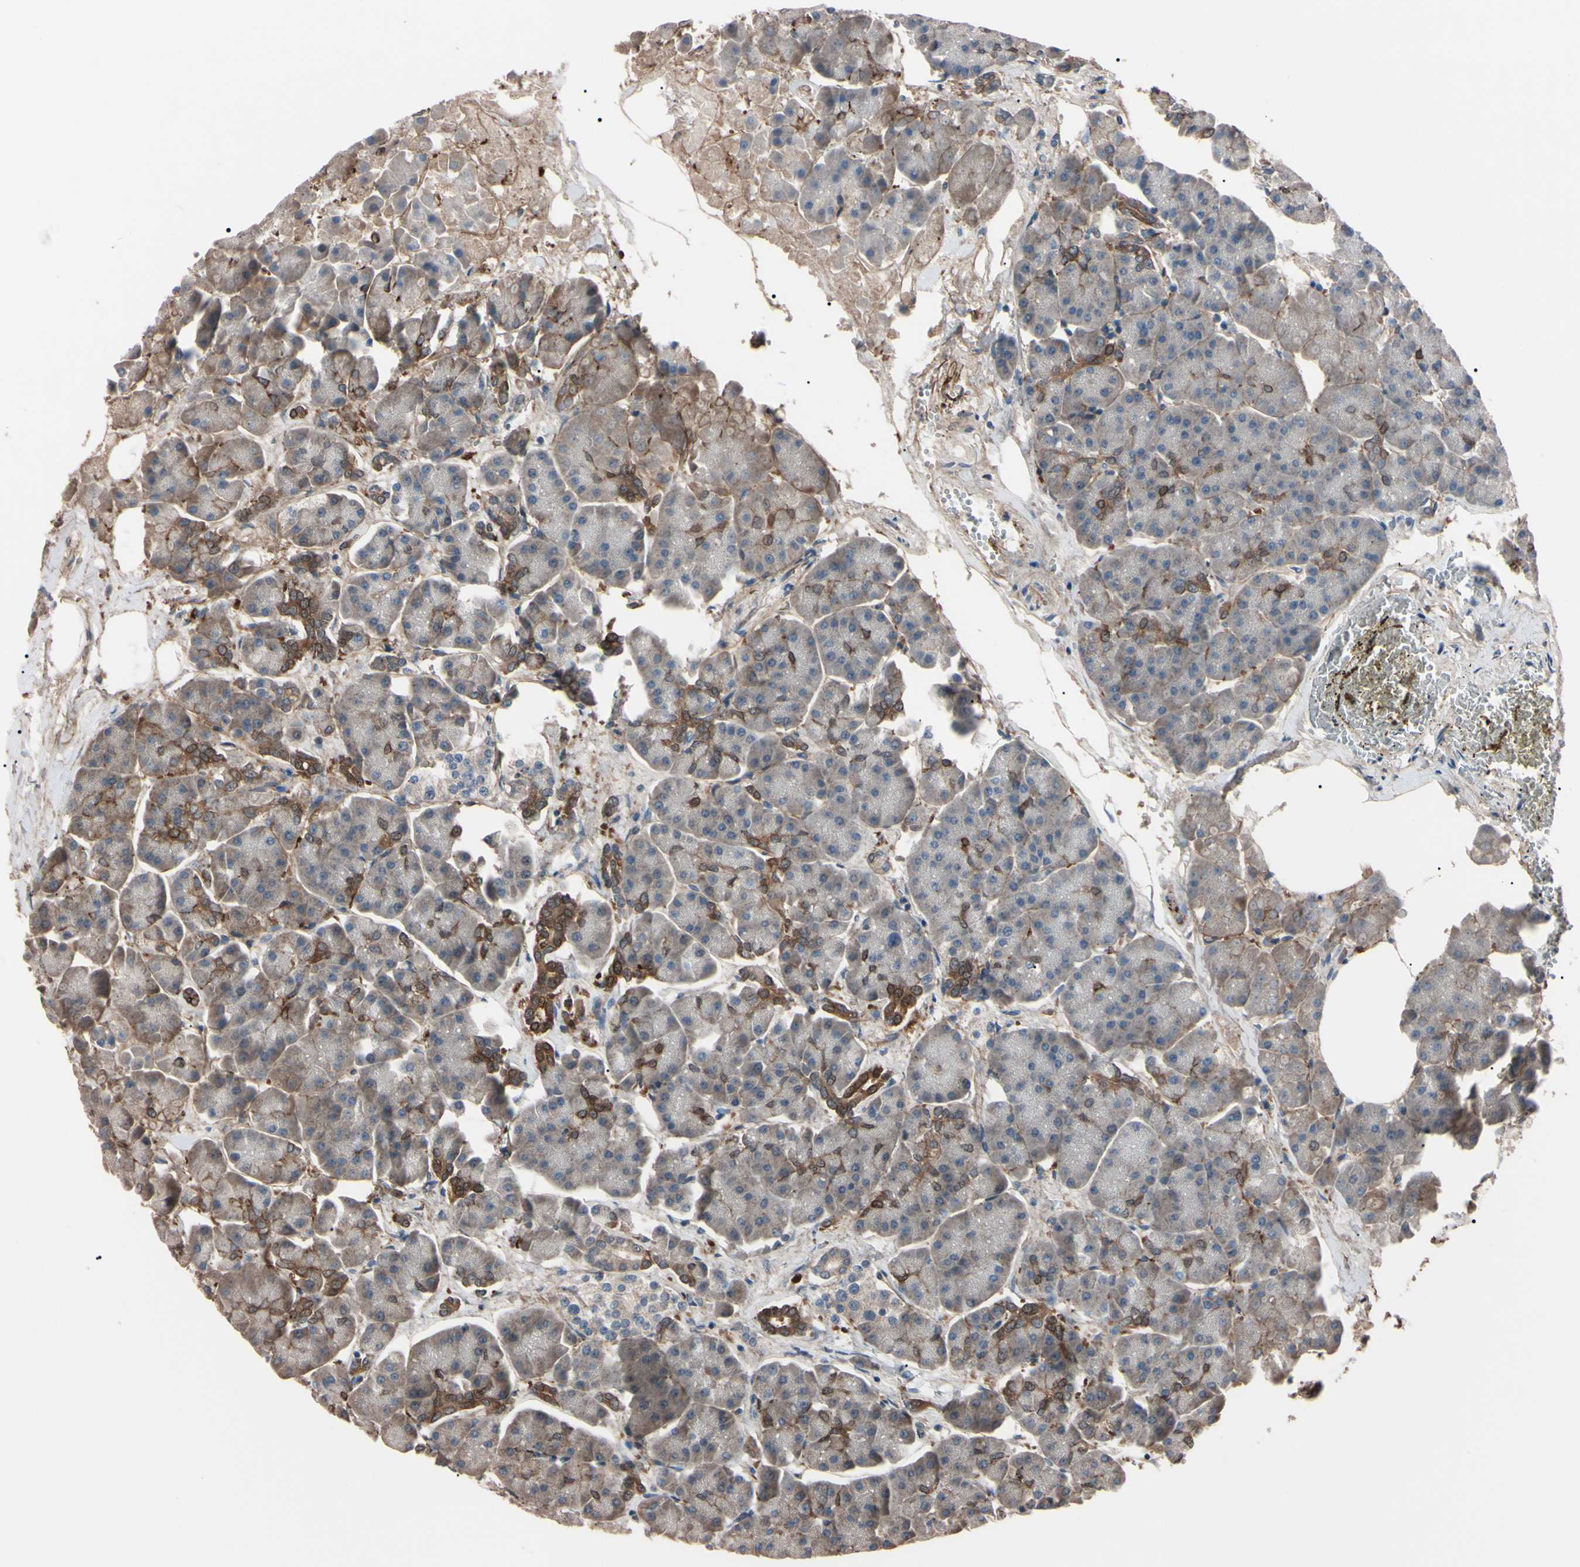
{"staining": {"intensity": "weak", "quantity": ">75%", "location": "cytoplasmic/membranous"}, "tissue": "pancreas", "cell_type": "Exocrine glandular cells", "image_type": "normal", "snomed": [{"axis": "morphology", "description": "Normal tissue, NOS"}, {"axis": "topography", "description": "Pancreas"}], "caption": "Protein expression analysis of unremarkable human pancreas reveals weak cytoplasmic/membranous positivity in about >75% of exocrine glandular cells. Immunohistochemistry stains the protein of interest in brown and the nuclei are stained blue.", "gene": "TRAF5", "patient": {"sex": "female", "age": 70}}